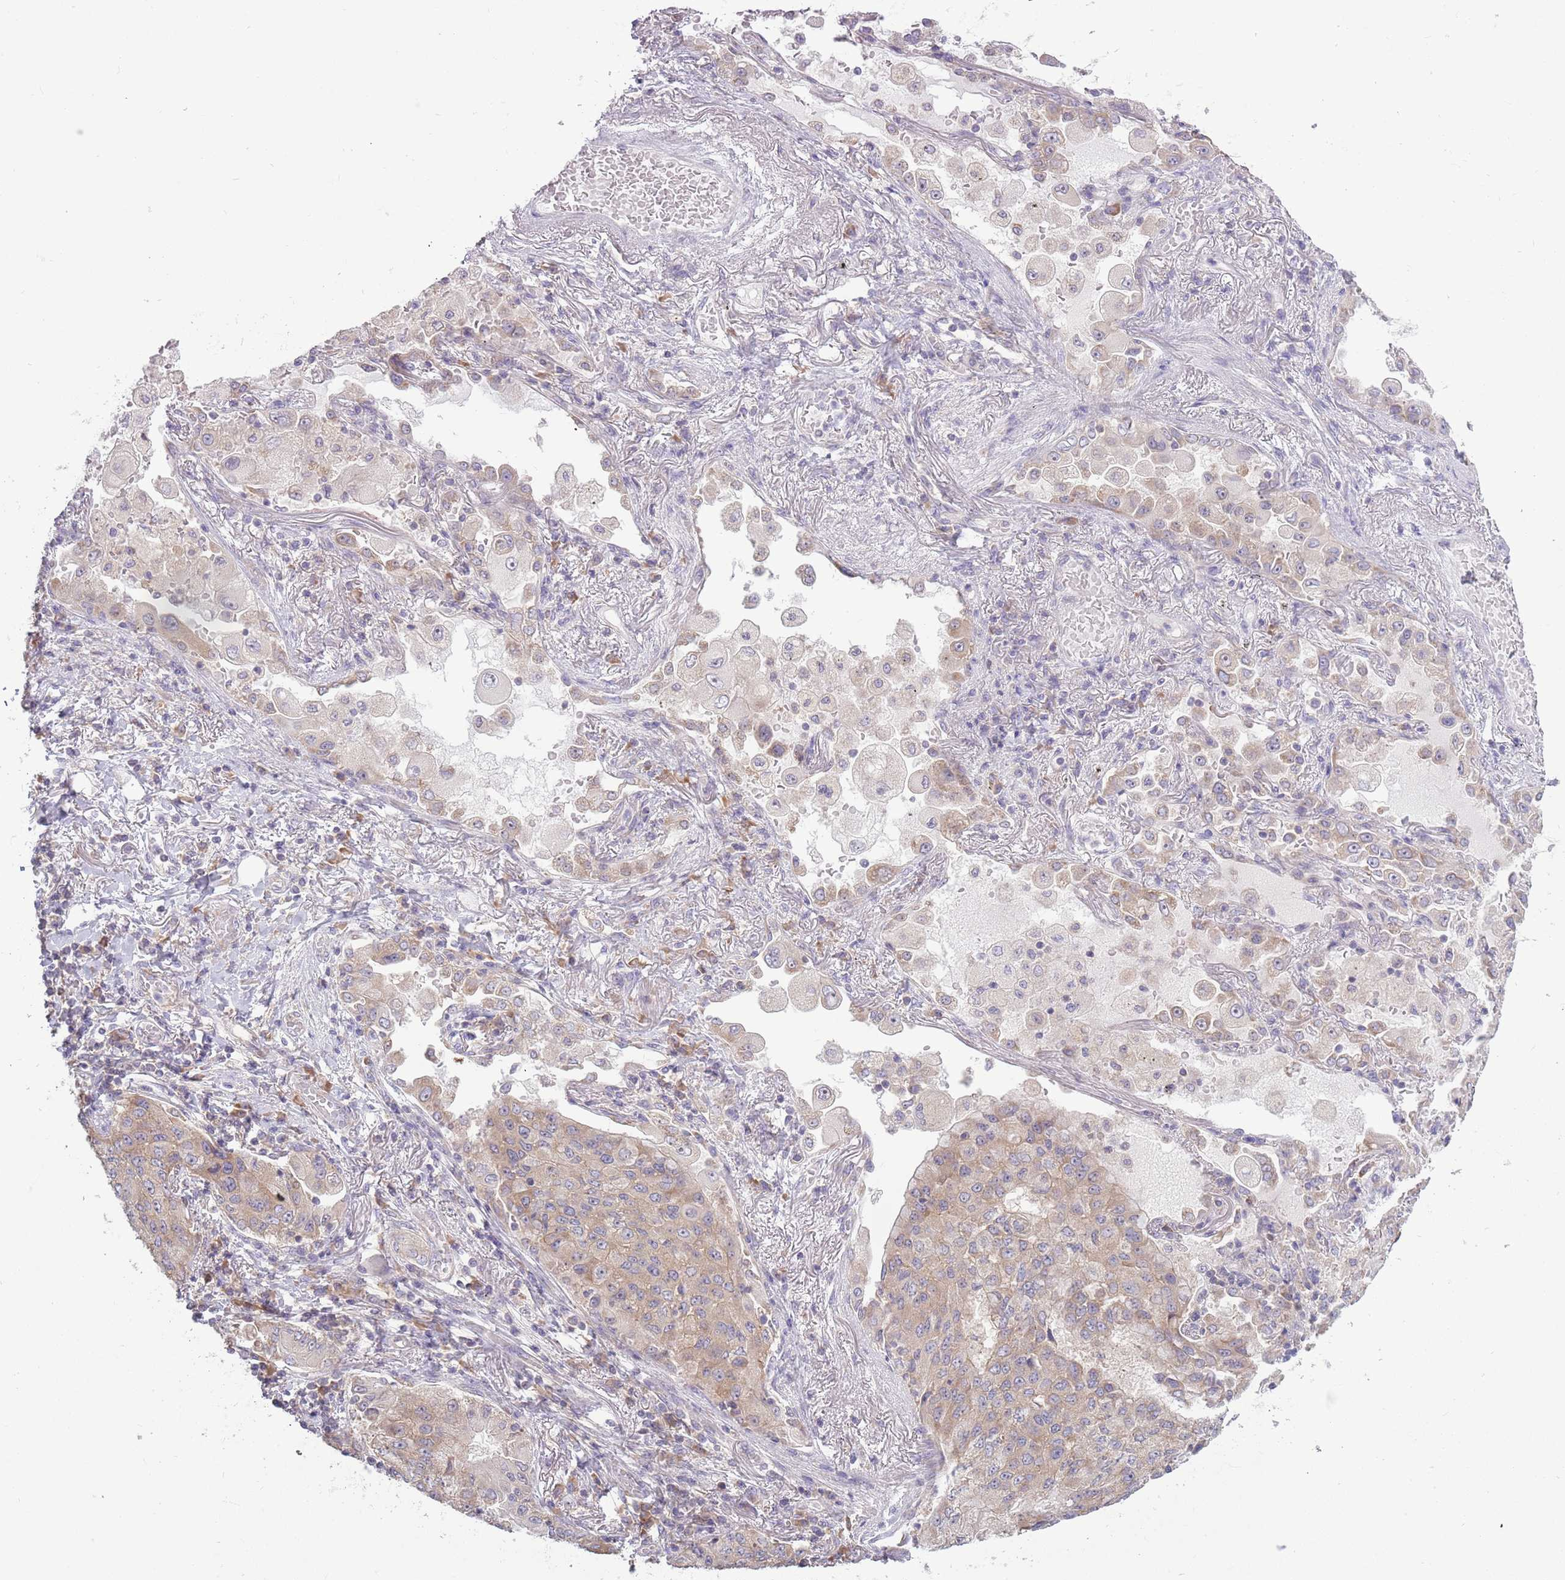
{"staining": {"intensity": "weak", "quantity": "25%-75%", "location": "cytoplasmic/membranous"}, "tissue": "lung cancer", "cell_type": "Tumor cells", "image_type": "cancer", "snomed": [{"axis": "morphology", "description": "Squamous cell carcinoma, NOS"}, {"axis": "topography", "description": "Lung"}], "caption": "Tumor cells reveal low levels of weak cytoplasmic/membranous positivity in approximately 25%-75% of cells in lung squamous cell carcinoma.", "gene": "RPL17-C18orf32", "patient": {"sex": "male", "age": 74}}